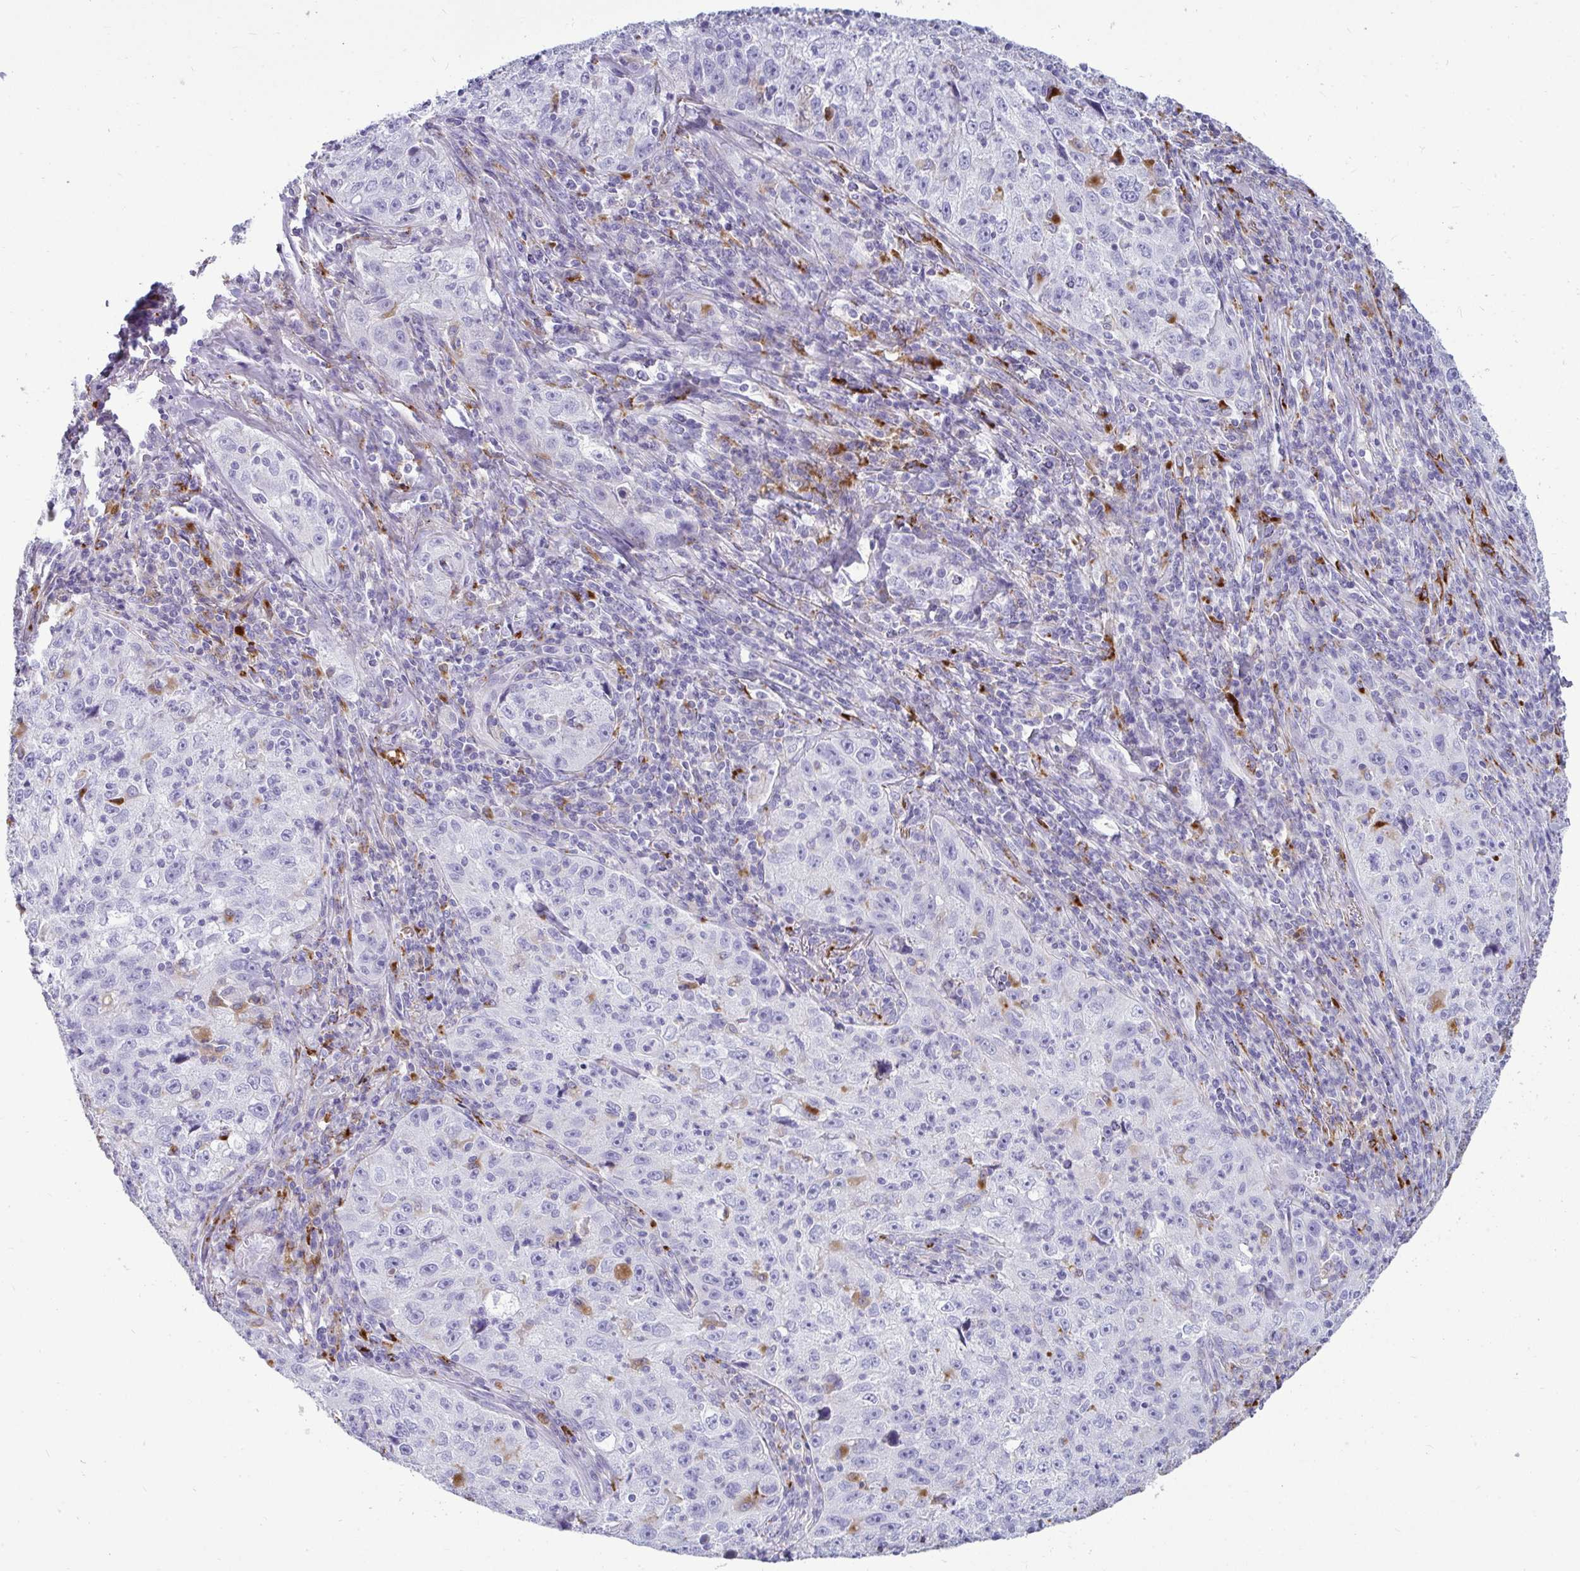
{"staining": {"intensity": "negative", "quantity": "none", "location": "none"}, "tissue": "lung cancer", "cell_type": "Tumor cells", "image_type": "cancer", "snomed": [{"axis": "morphology", "description": "Squamous cell carcinoma, NOS"}, {"axis": "topography", "description": "Lung"}], "caption": "IHC histopathology image of neoplastic tissue: human squamous cell carcinoma (lung) stained with DAB (3,3'-diaminobenzidine) demonstrates no significant protein staining in tumor cells.", "gene": "CTSZ", "patient": {"sex": "male", "age": 71}}